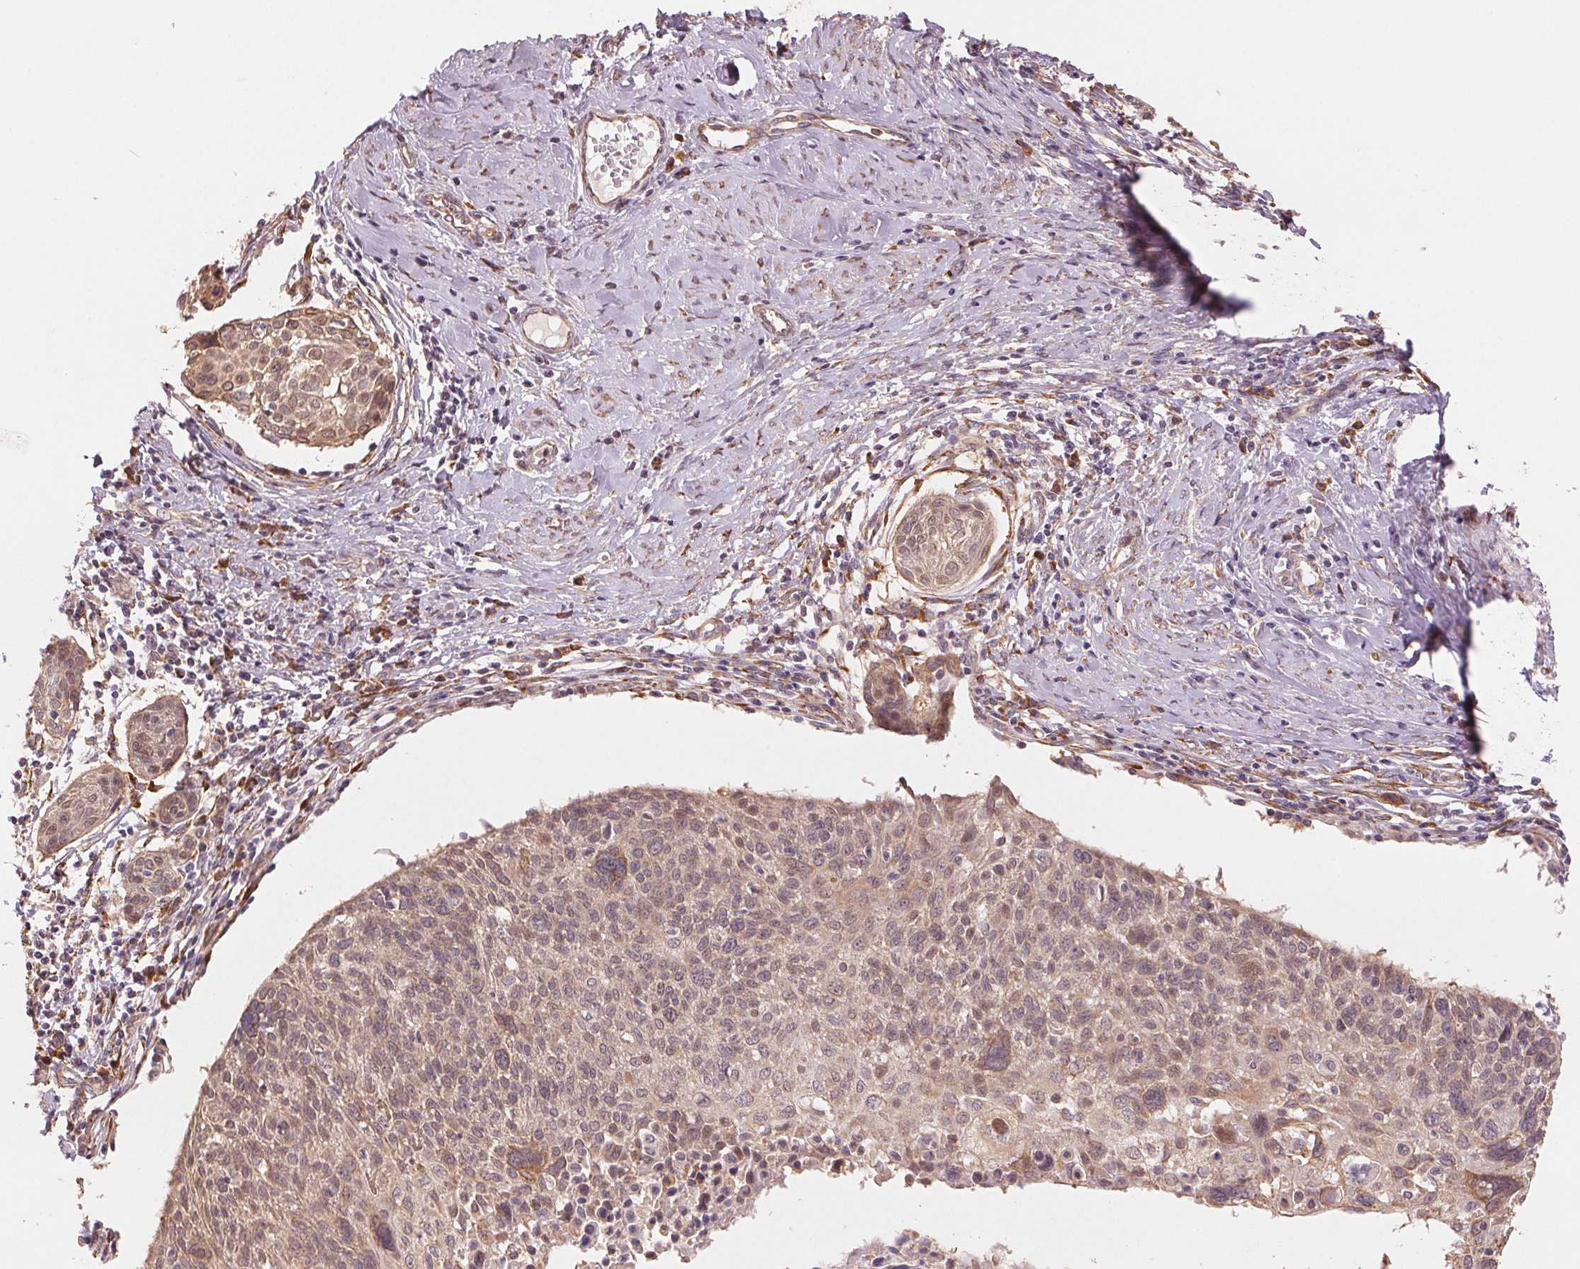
{"staining": {"intensity": "moderate", "quantity": ">75%", "location": "cytoplasmic/membranous"}, "tissue": "cervical cancer", "cell_type": "Tumor cells", "image_type": "cancer", "snomed": [{"axis": "morphology", "description": "Squamous cell carcinoma, NOS"}, {"axis": "topography", "description": "Cervix"}], "caption": "Squamous cell carcinoma (cervical) stained with IHC reveals moderate cytoplasmic/membranous positivity in about >75% of tumor cells.", "gene": "SLC20A1", "patient": {"sex": "female", "age": 49}}